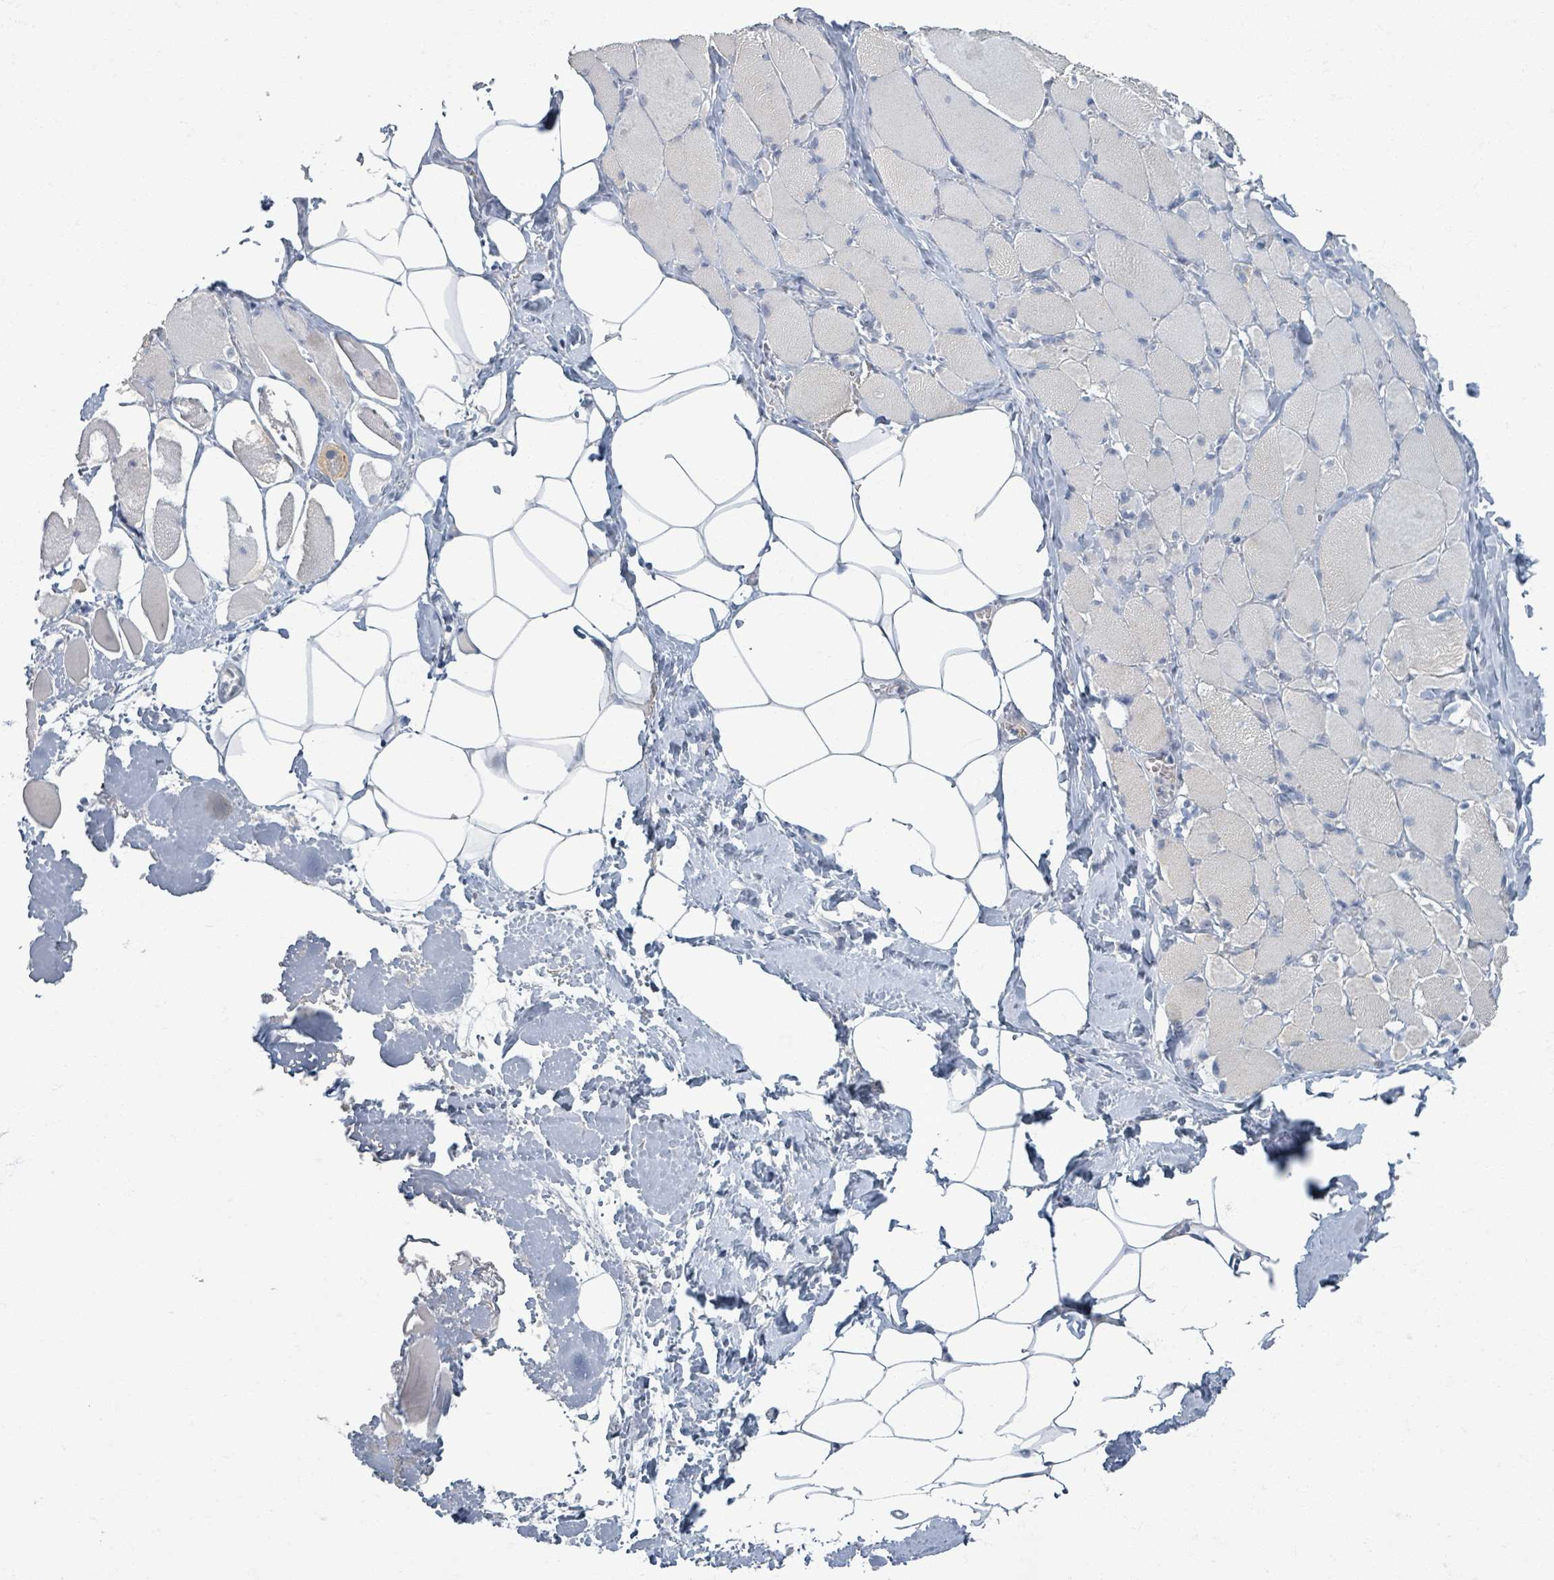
{"staining": {"intensity": "negative", "quantity": "none", "location": "none"}, "tissue": "skeletal muscle", "cell_type": "Myocytes", "image_type": "normal", "snomed": [{"axis": "morphology", "description": "Normal tissue, NOS"}, {"axis": "morphology", "description": "Basal cell carcinoma"}, {"axis": "topography", "description": "Skeletal muscle"}], "caption": "Immunohistochemistry (IHC) photomicrograph of normal skeletal muscle: human skeletal muscle stained with DAB shows no significant protein positivity in myocytes.", "gene": "WNT11", "patient": {"sex": "female", "age": 64}}